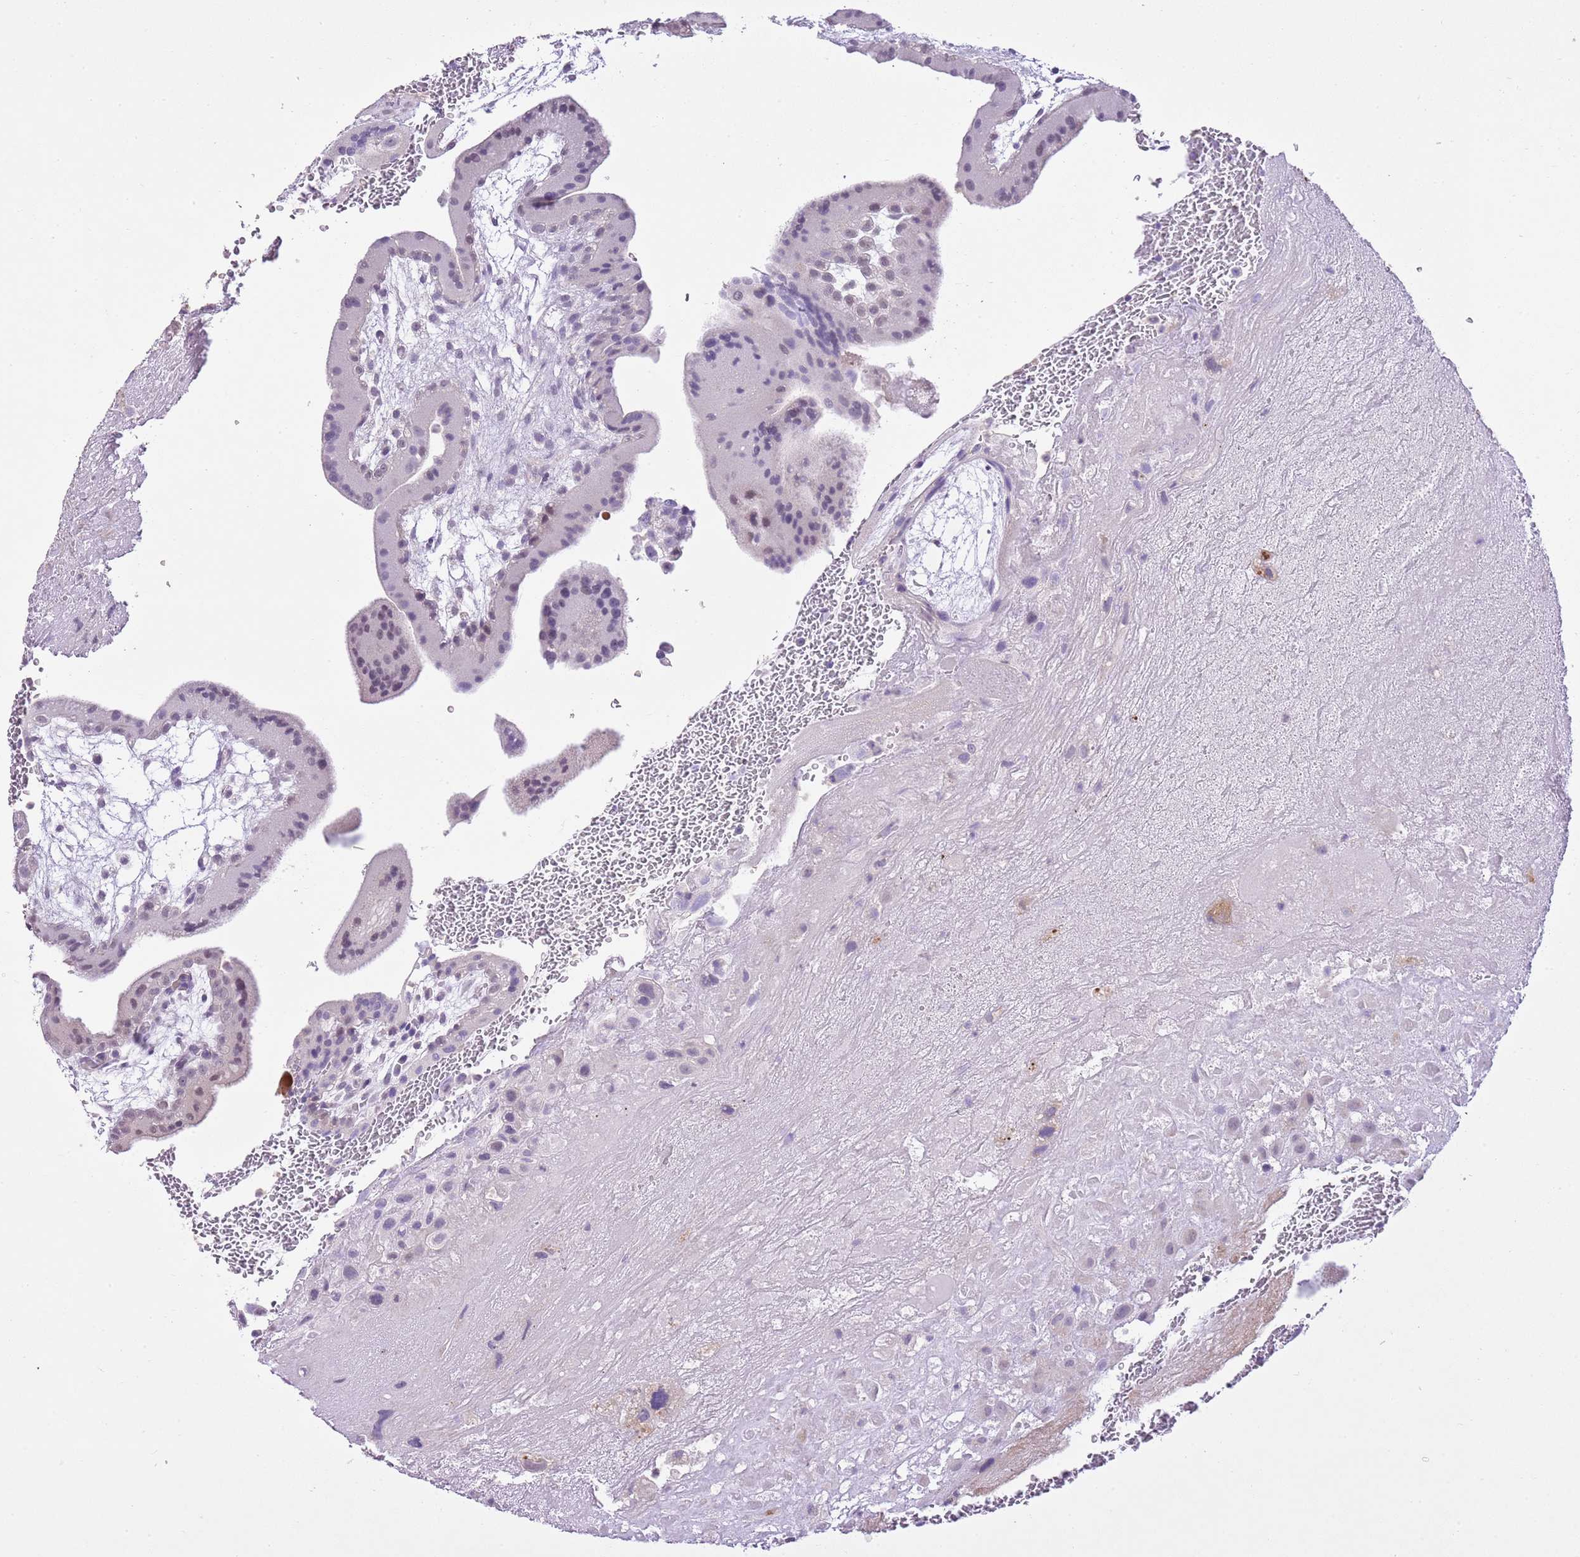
{"staining": {"intensity": "negative", "quantity": "none", "location": "none"}, "tissue": "placenta", "cell_type": "Decidual cells", "image_type": "normal", "snomed": [{"axis": "morphology", "description": "Normal tissue, NOS"}, {"axis": "topography", "description": "Placenta"}], "caption": "This image is of normal placenta stained with IHC to label a protein in brown with the nuclei are counter-stained blue. There is no staining in decidual cells.", "gene": "XPO7", "patient": {"sex": "female", "age": 35}}